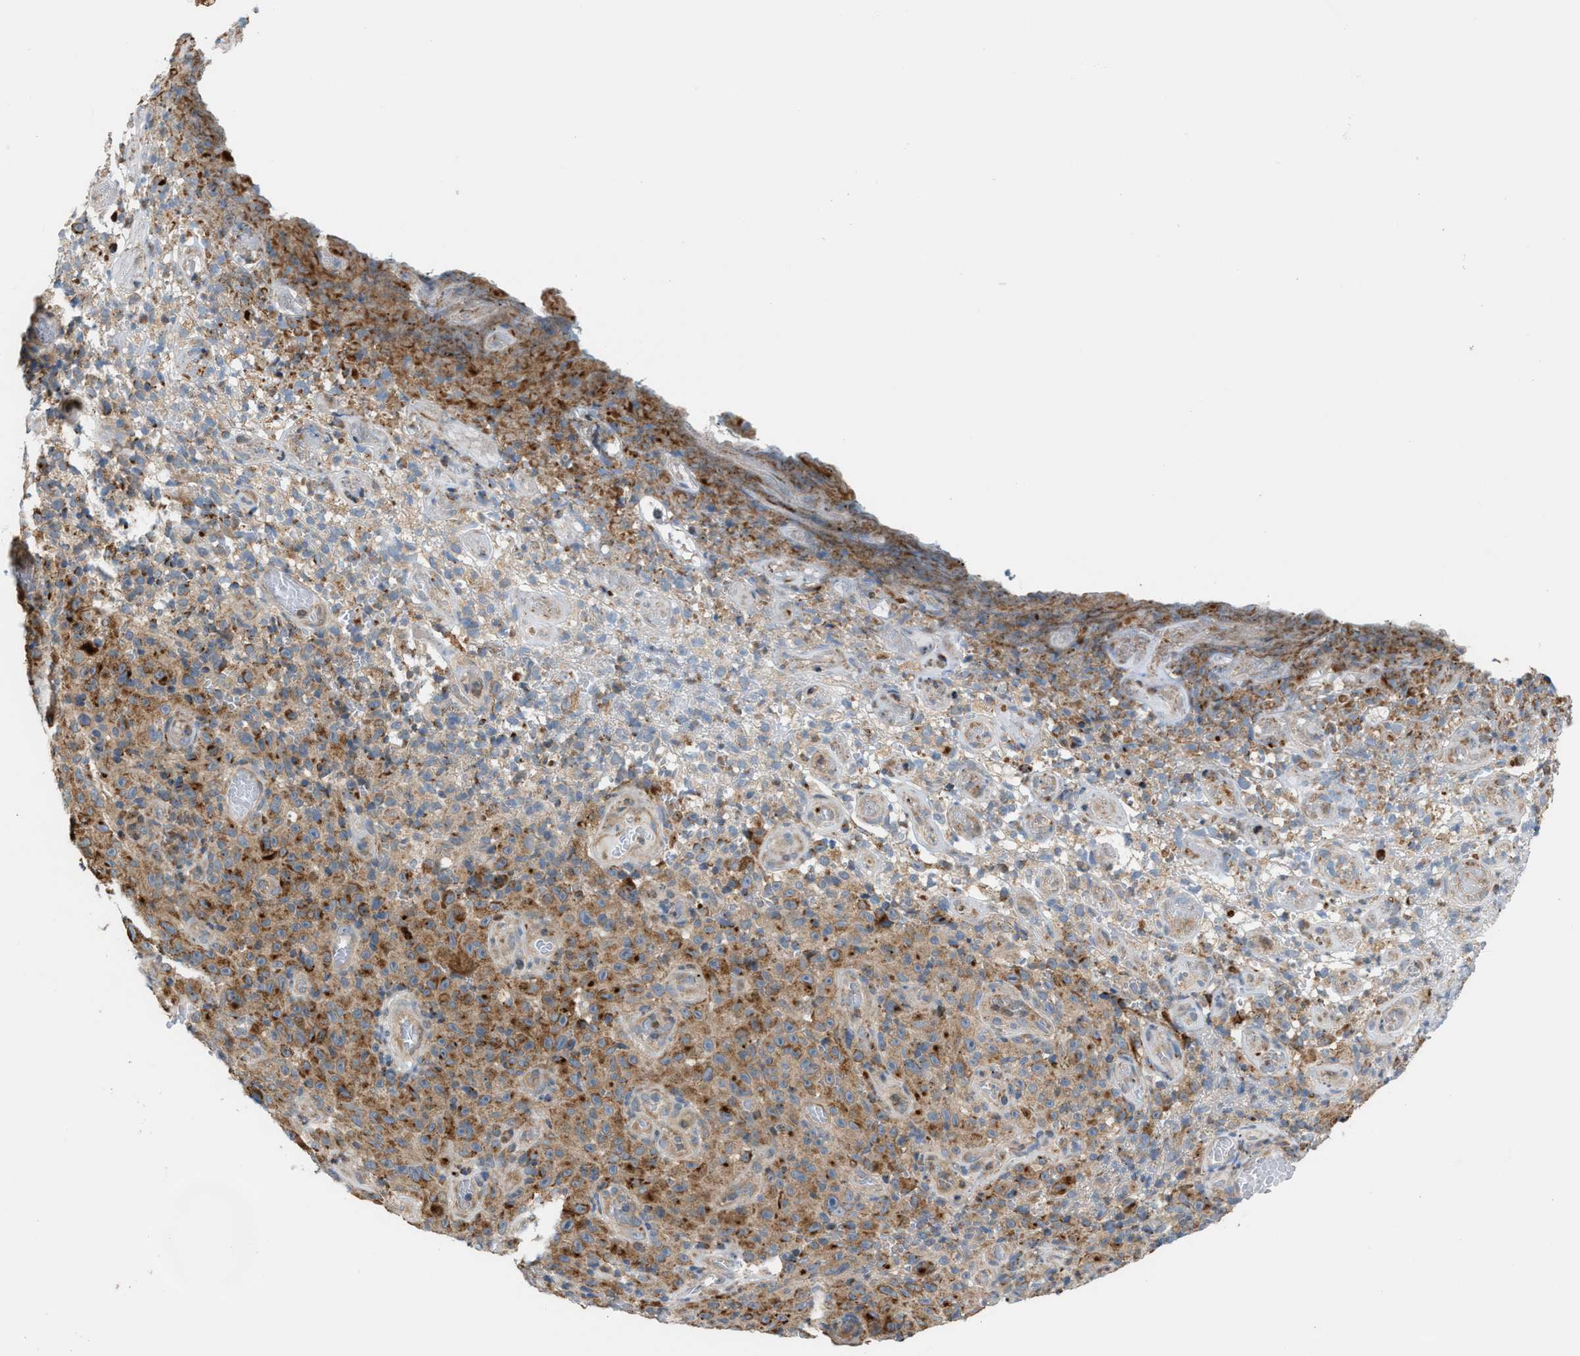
{"staining": {"intensity": "moderate", "quantity": ">75%", "location": "cytoplasmic/membranous"}, "tissue": "melanoma", "cell_type": "Tumor cells", "image_type": "cancer", "snomed": [{"axis": "morphology", "description": "Malignant melanoma, NOS"}, {"axis": "topography", "description": "Skin"}], "caption": "Approximately >75% of tumor cells in human malignant melanoma reveal moderate cytoplasmic/membranous protein expression as visualized by brown immunohistochemical staining.", "gene": "PDCL", "patient": {"sex": "female", "age": 82}}